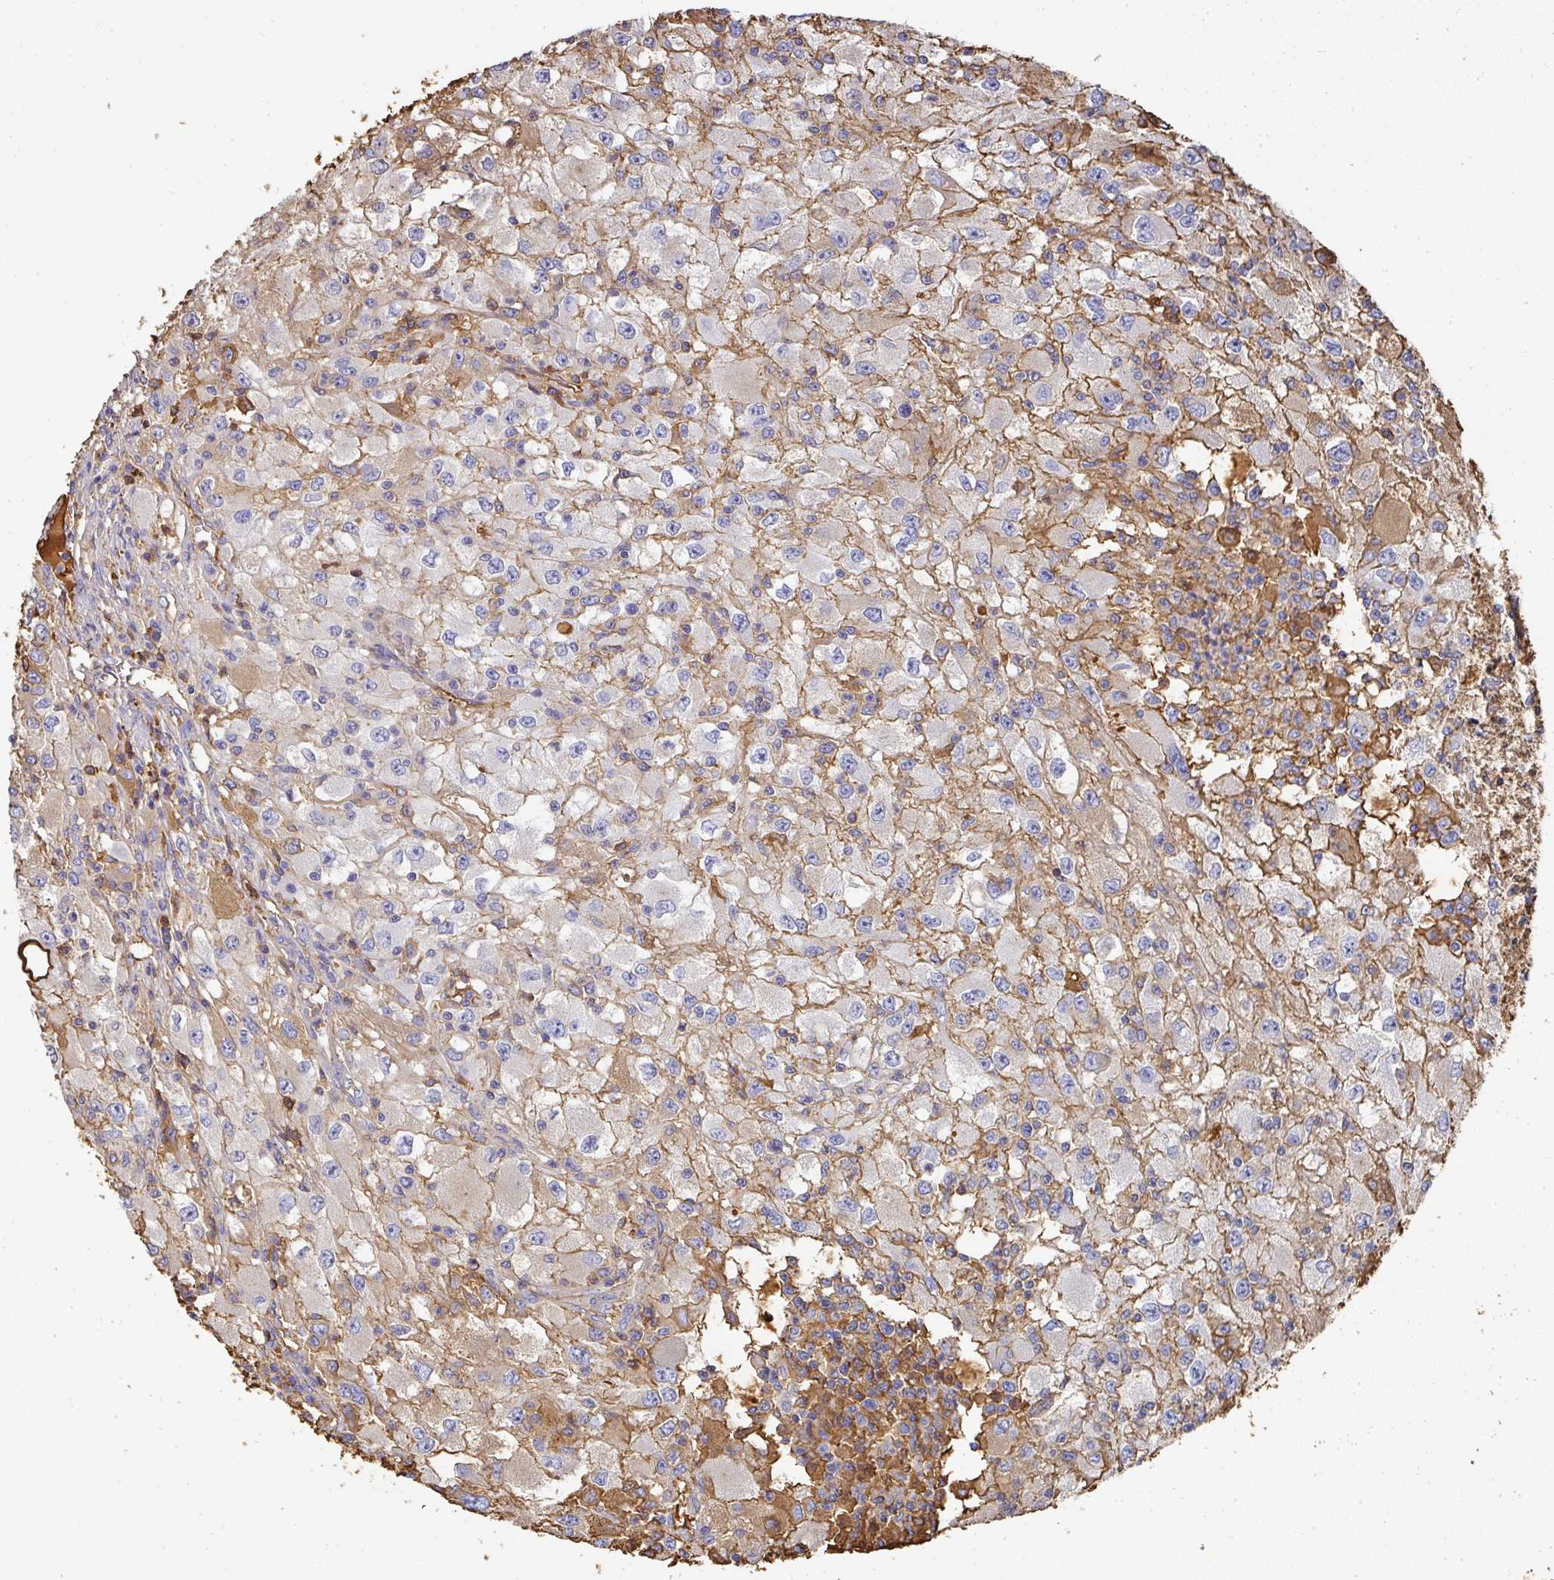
{"staining": {"intensity": "negative", "quantity": "none", "location": "none"}, "tissue": "renal cancer", "cell_type": "Tumor cells", "image_type": "cancer", "snomed": [{"axis": "morphology", "description": "Adenocarcinoma, NOS"}, {"axis": "topography", "description": "Kidney"}], "caption": "Tumor cells show no significant protein staining in renal cancer. Brightfield microscopy of immunohistochemistry stained with DAB (brown) and hematoxylin (blue), captured at high magnification.", "gene": "ALB", "patient": {"sex": "female", "age": 67}}